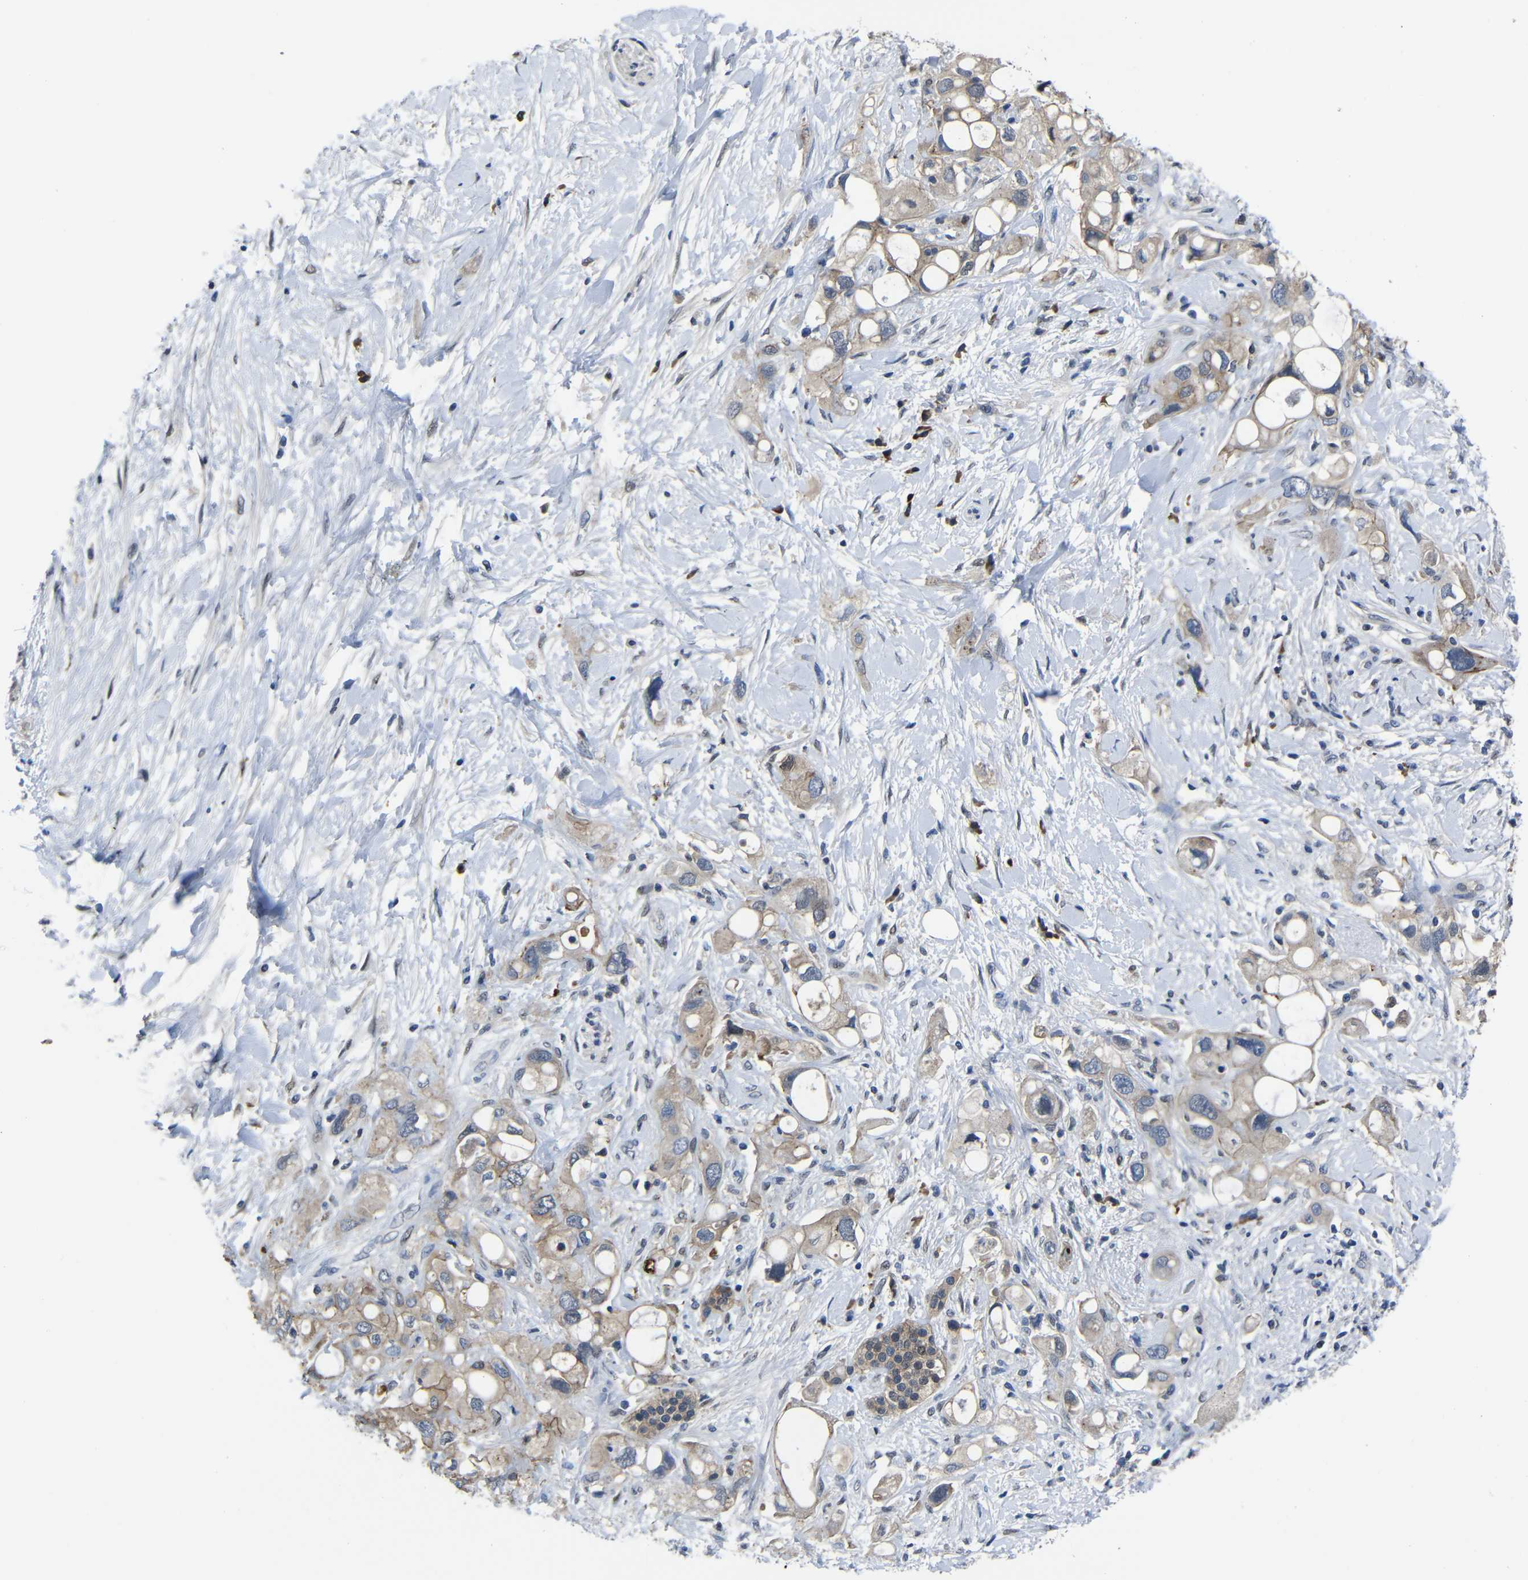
{"staining": {"intensity": "weak", "quantity": "25%-75%", "location": "cytoplasmic/membranous"}, "tissue": "pancreatic cancer", "cell_type": "Tumor cells", "image_type": "cancer", "snomed": [{"axis": "morphology", "description": "Adenocarcinoma, NOS"}, {"axis": "topography", "description": "Pancreas"}], "caption": "Protein expression analysis of human pancreatic cancer reveals weak cytoplasmic/membranous expression in about 25%-75% of tumor cells.", "gene": "SEMA4B", "patient": {"sex": "female", "age": 56}}